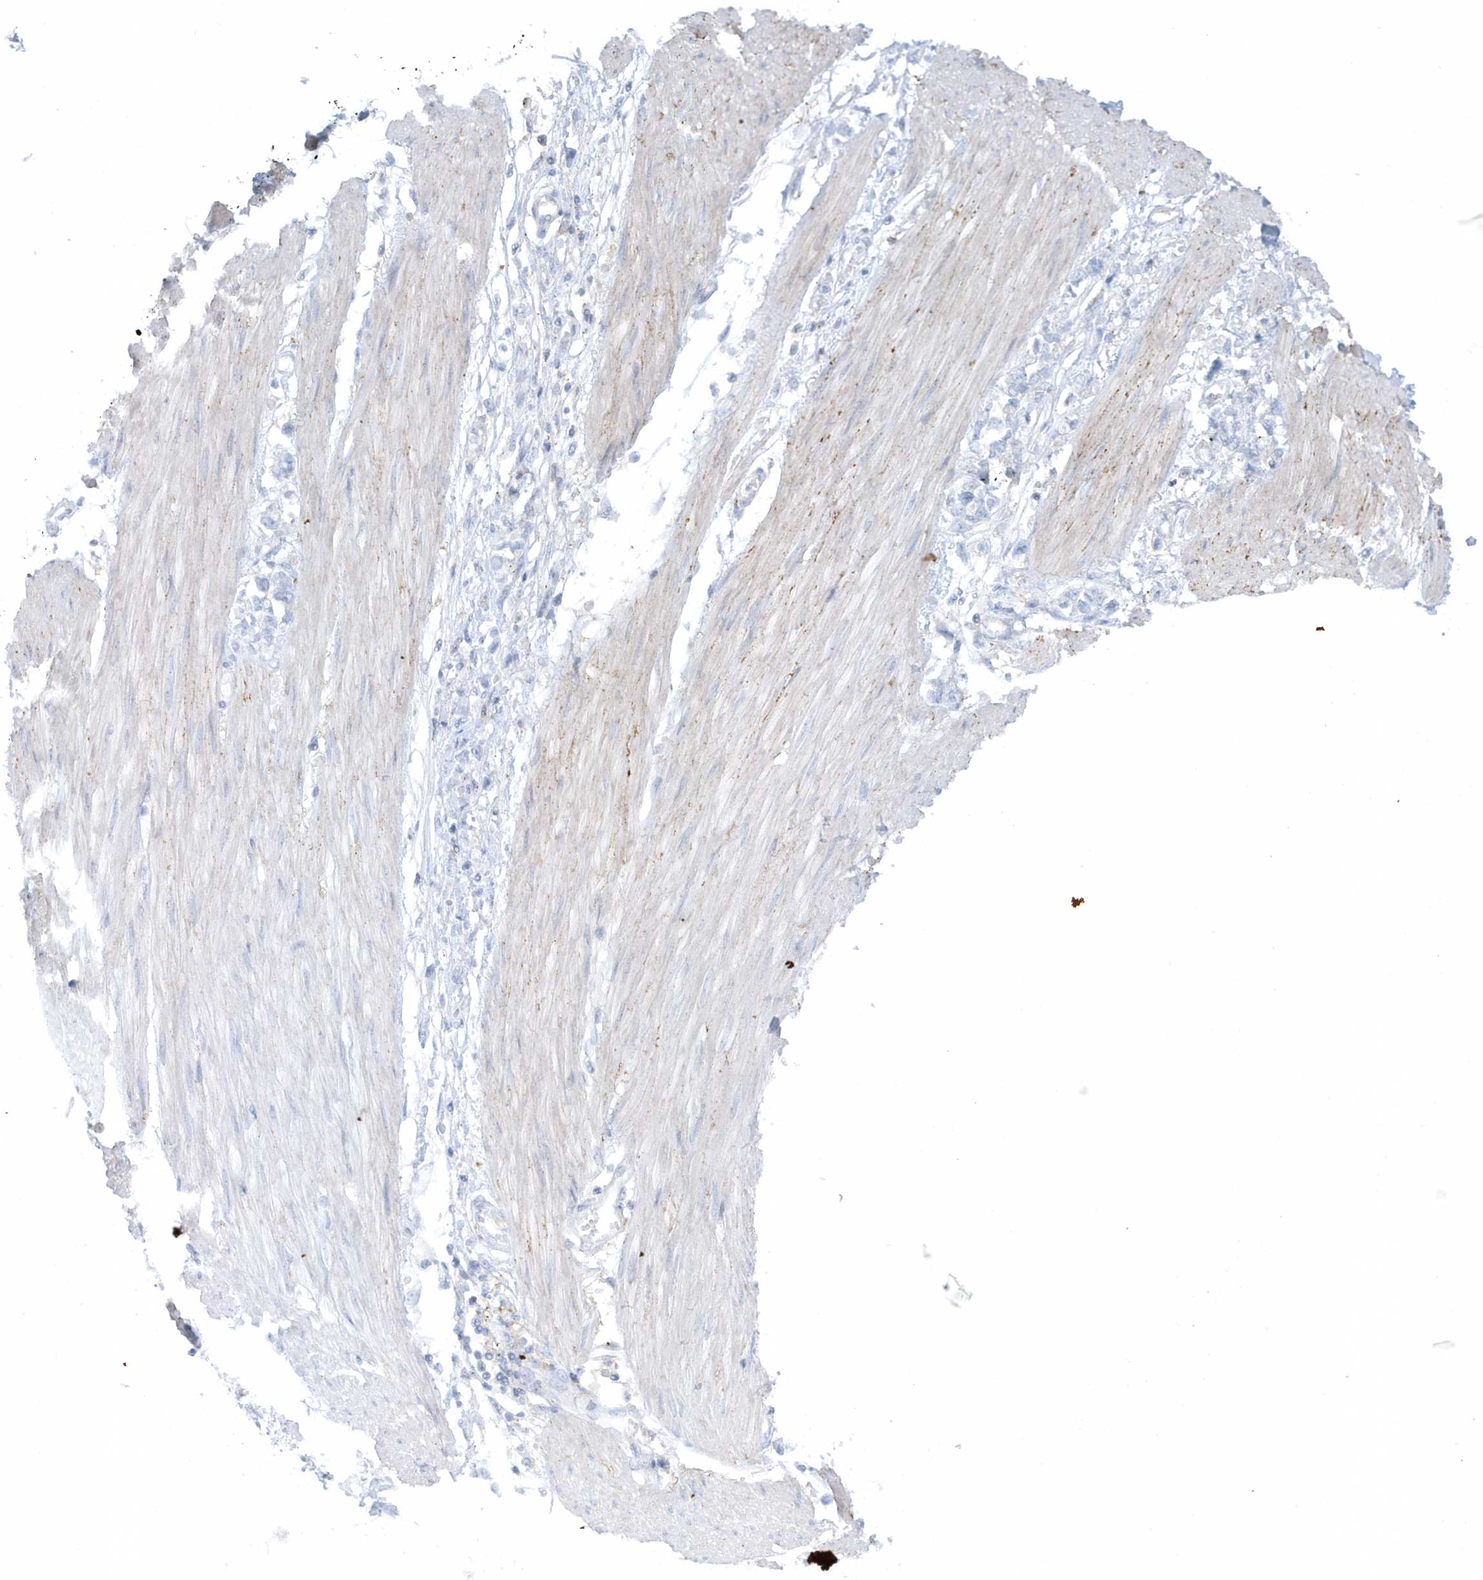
{"staining": {"intensity": "negative", "quantity": "none", "location": "none"}, "tissue": "stomach cancer", "cell_type": "Tumor cells", "image_type": "cancer", "snomed": [{"axis": "morphology", "description": "Adenocarcinoma, NOS"}, {"axis": "topography", "description": "Stomach"}], "caption": "High magnification brightfield microscopy of stomach adenocarcinoma stained with DAB (3,3'-diaminobenzidine) (brown) and counterstained with hematoxylin (blue): tumor cells show no significant staining.", "gene": "CACNB2", "patient": {"sex": "female", "age": 76}}